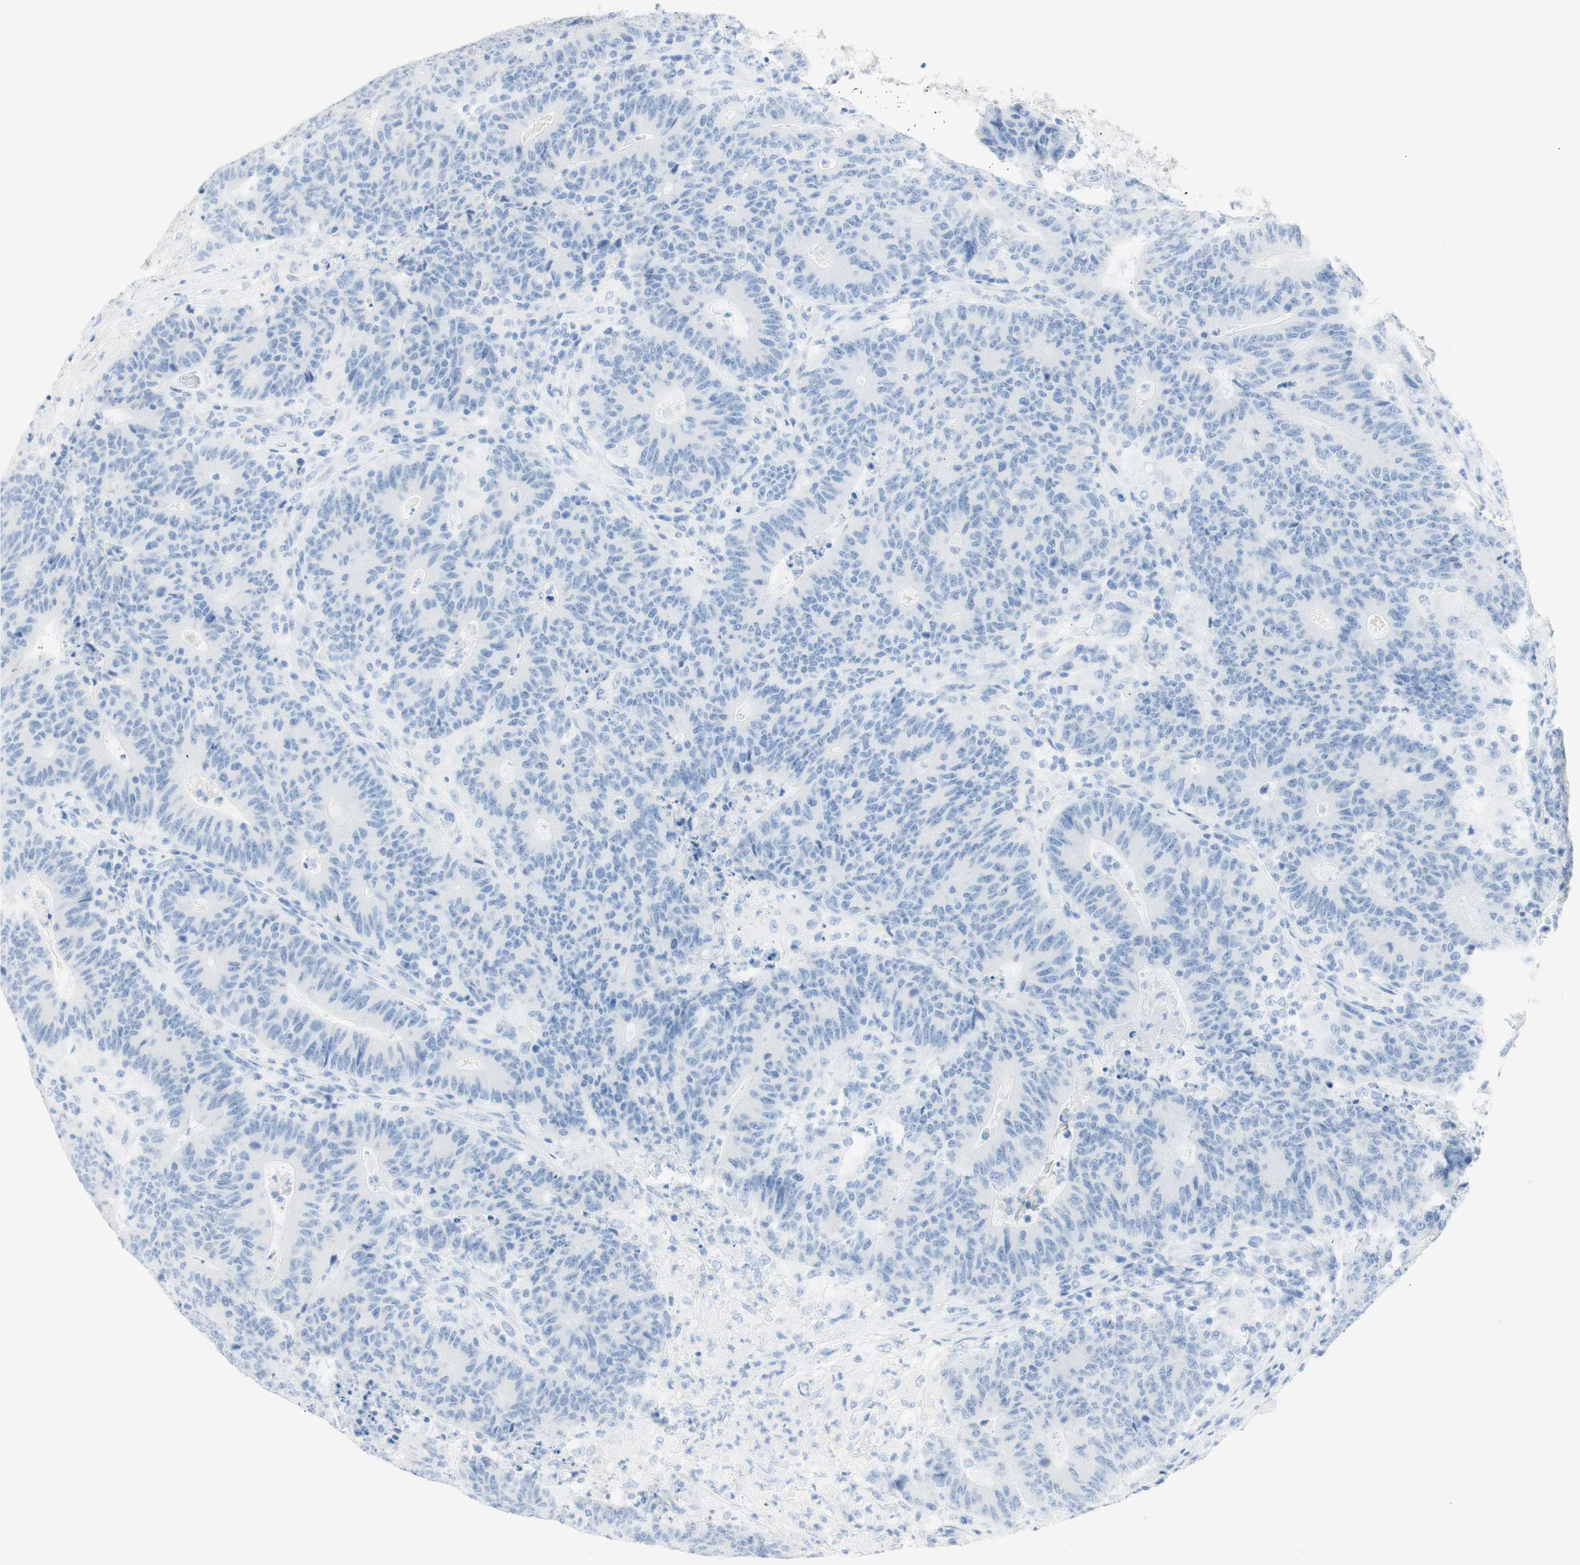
{"staining": {"intensity": "negative", "quantity": "none", "location": "none"}, "tissue": "colorectal cancer", "cell_type": "Tumor cells", "image_type": "cancer", "snomed": [{"axis": "morphology", "description": "Normal tissue, NOS"}, {"axis": "morphology", "description": "Adenocarcinoma, NOS"}, {"axis": "topography", "description": "Colon"}], "caption": "High power microscopy histopathology image of an immunohistochemistry image of colorectal cancer, revealing no significant expression in tumor cells.", "gene": "TPO", "patient": {"sex": "female", "age": 75}}